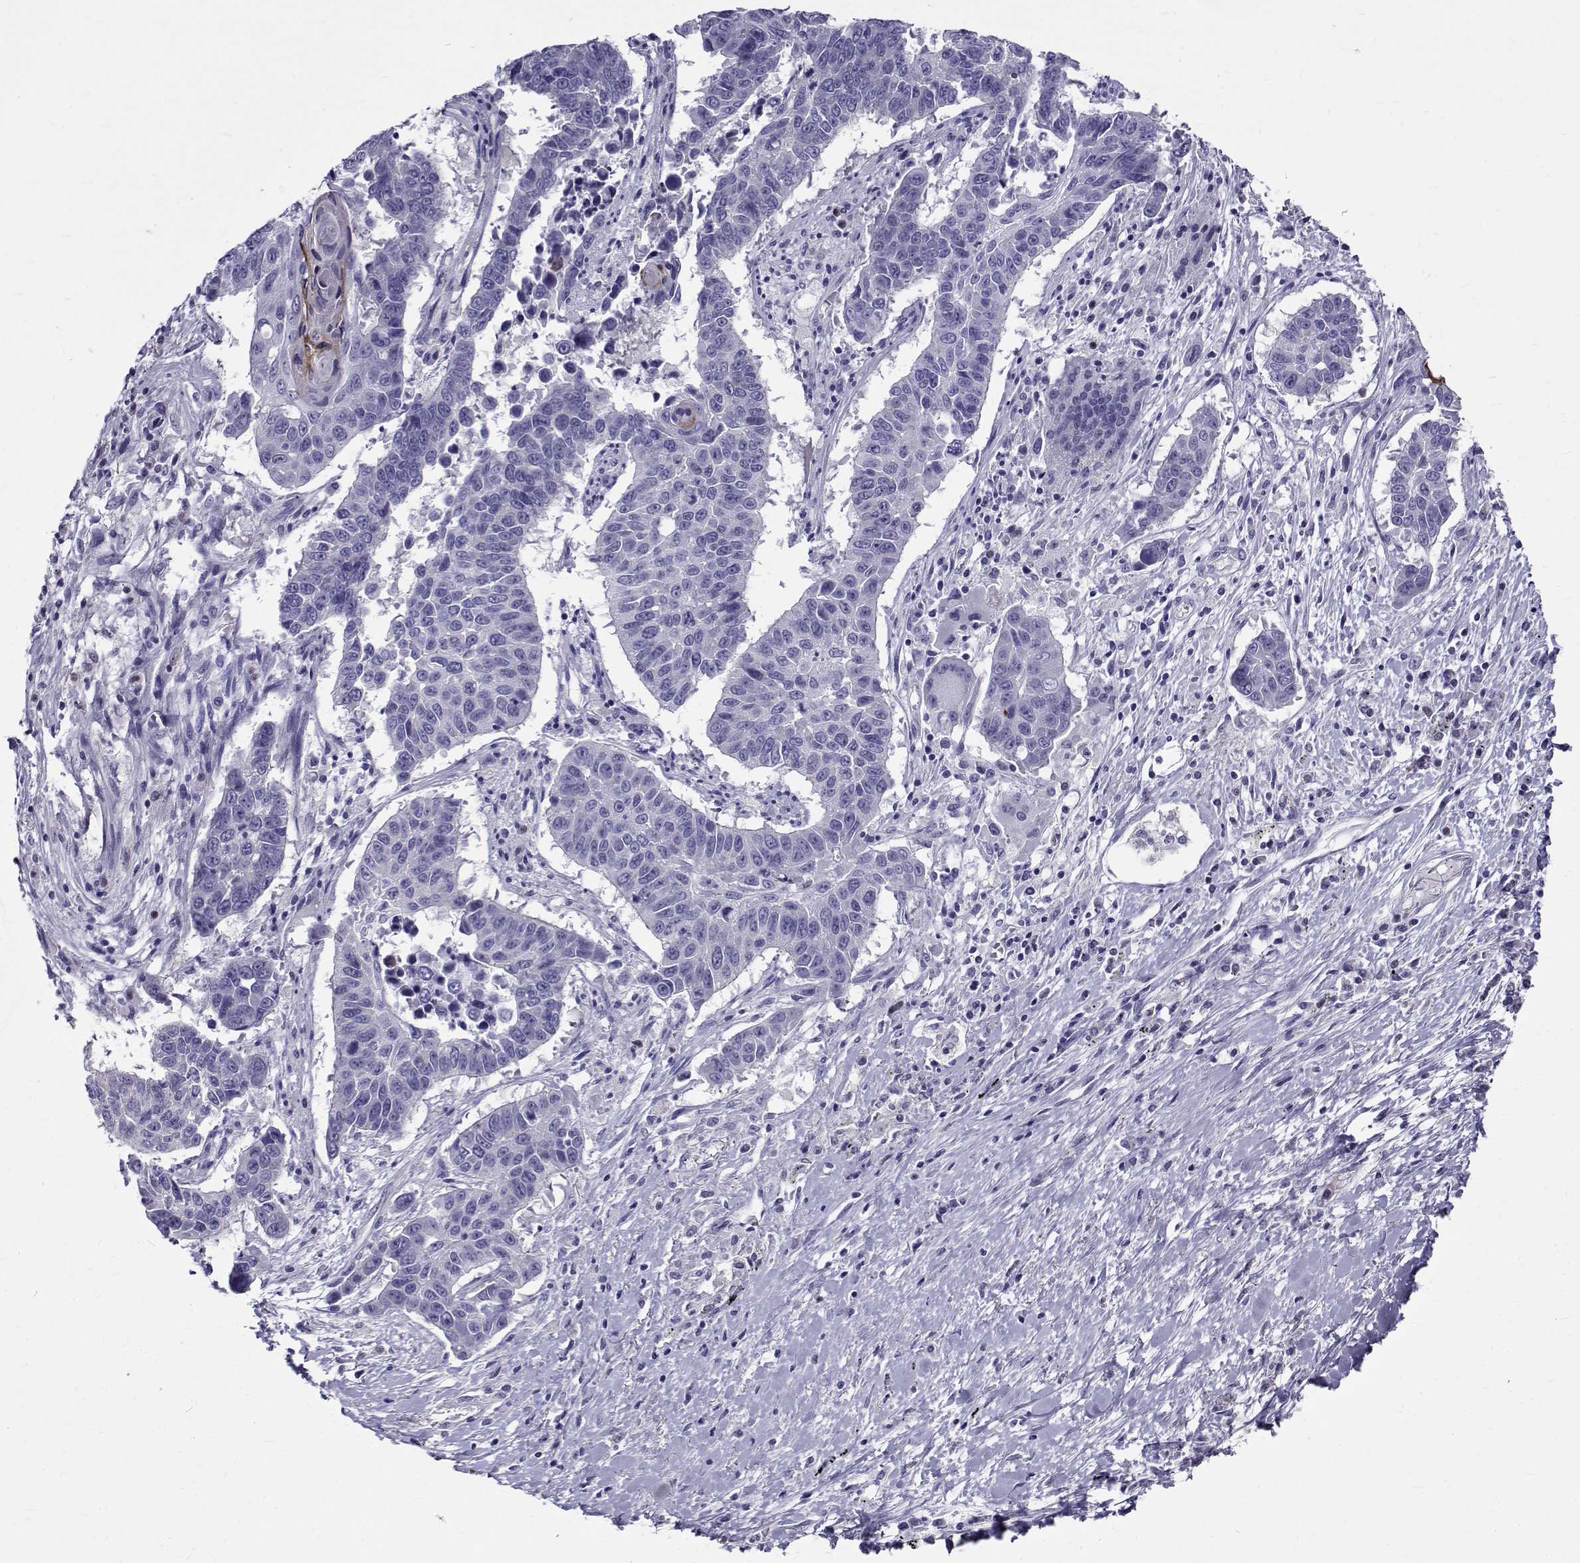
{"staining": {"intensity": "negative", "quantity": "none", "location": "none"}, "tissue": "lung cancer", "cell_type": "Tumor cells", "image_type": "cancer", "snomed": [{"axis": "morphology", "description": "Squamous cell carcinoma, NOS"}, {"axis": "topography", "description": "Lung"}], "caption": "High power microscopy histopathology image of an immunohistochemistry image of lung cancer (squamous cell carcinoma), revealing no significant positivity in tumor cells. The staining is performed using DAB (3,3'-diaminobenzidine) brown chromogen with nuclei counter-stained in using hematoxylin.", "gene": "IGSF1", "patient": {"sex": "male", "age": 73}}